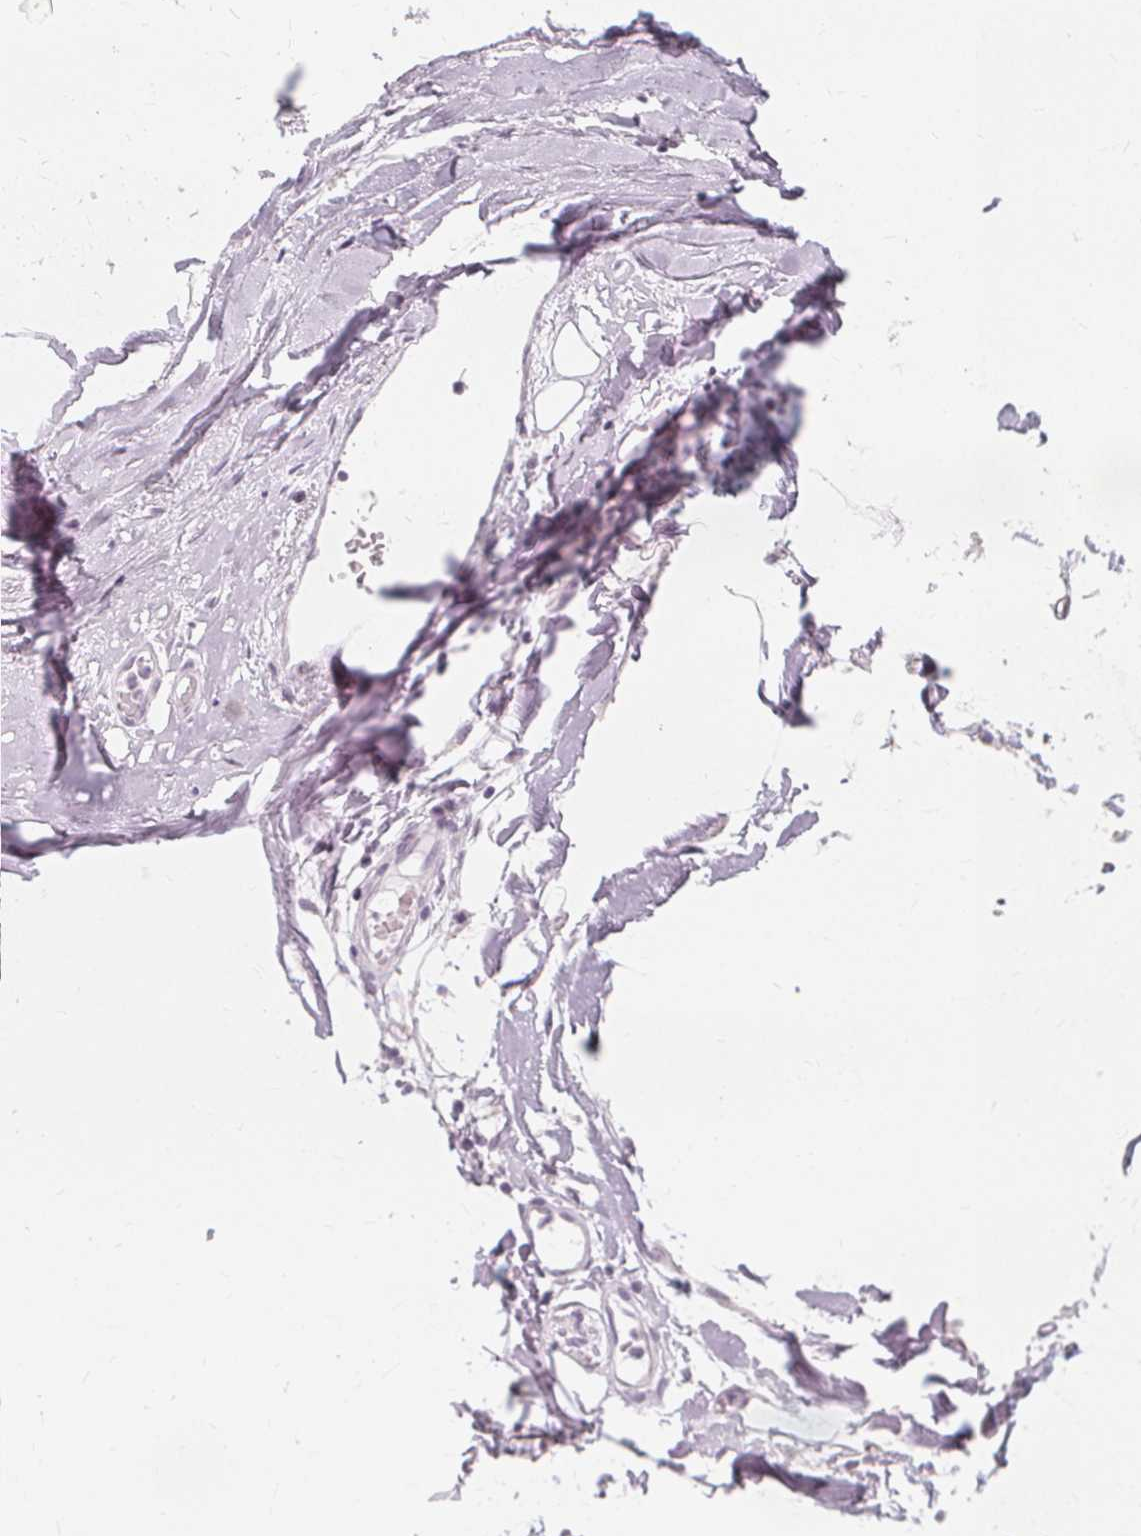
{"staining": {"intensity": "negative", "quantity": "none", "location": "none"}, "tissue": "adipose tissue", "cell_type": "Adipocytes", "image_type": "normal", "snomed": [{"axis": "morphology", "description": "Normal tissue, NOS"}, {"axis": "topography", "description": "Anal"}, {"axis": "topography", "description": "Peripheral nerve tissue"}], "caption": "Immunohistochemistry photomicrograph of normal adipose tissue stained for a protein (brown), which exhibits no staining in adipocytes. (DAB immunohistochemistry (IHC), high magnification).", "gene": "NXPE1", "patient": {"sex": "male", "age": 78}}